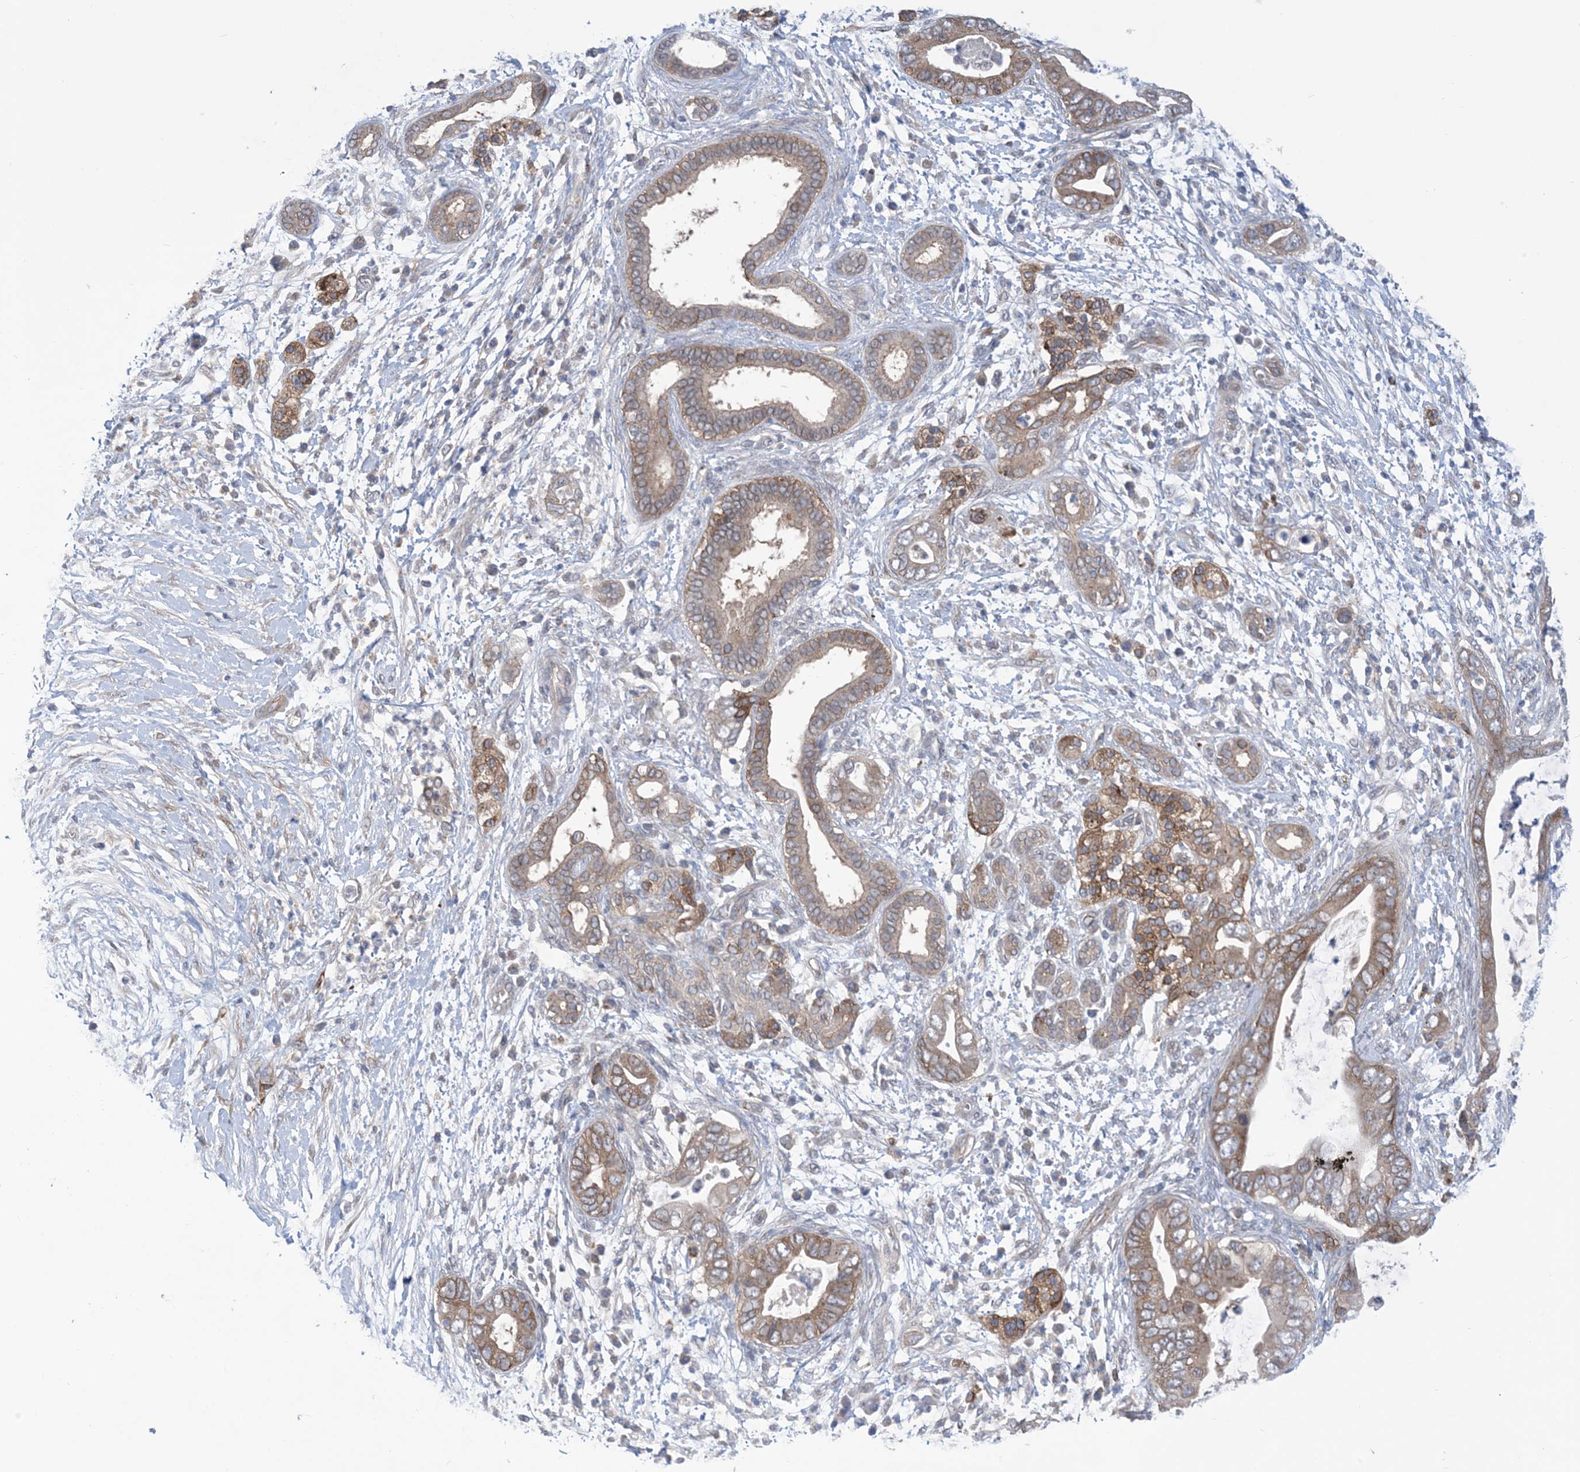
{"staining": {"intensity": "moderate", "quantity": ">75%", "location": "cytoplasmic/membranous"}, "tissue": "pancreatic cancer", "cell_type": "Tumor cells", "image_type": "cancer", "snomed": [{"axis": "morphology", "description": "Adenocarcinoma, NOS"}, {"axis": "topography", "description": "Pancreas"}], "caption": "High-magnification brightfield microscopy of pancreatic adenocarcinoma stained with DAB (brown) and counterstained with hematoxylin (blue). tumor cells exhibit moderate cytoplasmic/membranous staining is identified in about>75% of cells.", "gene": "EHBP1", "patient": {"sex": "male", "age": 75}}